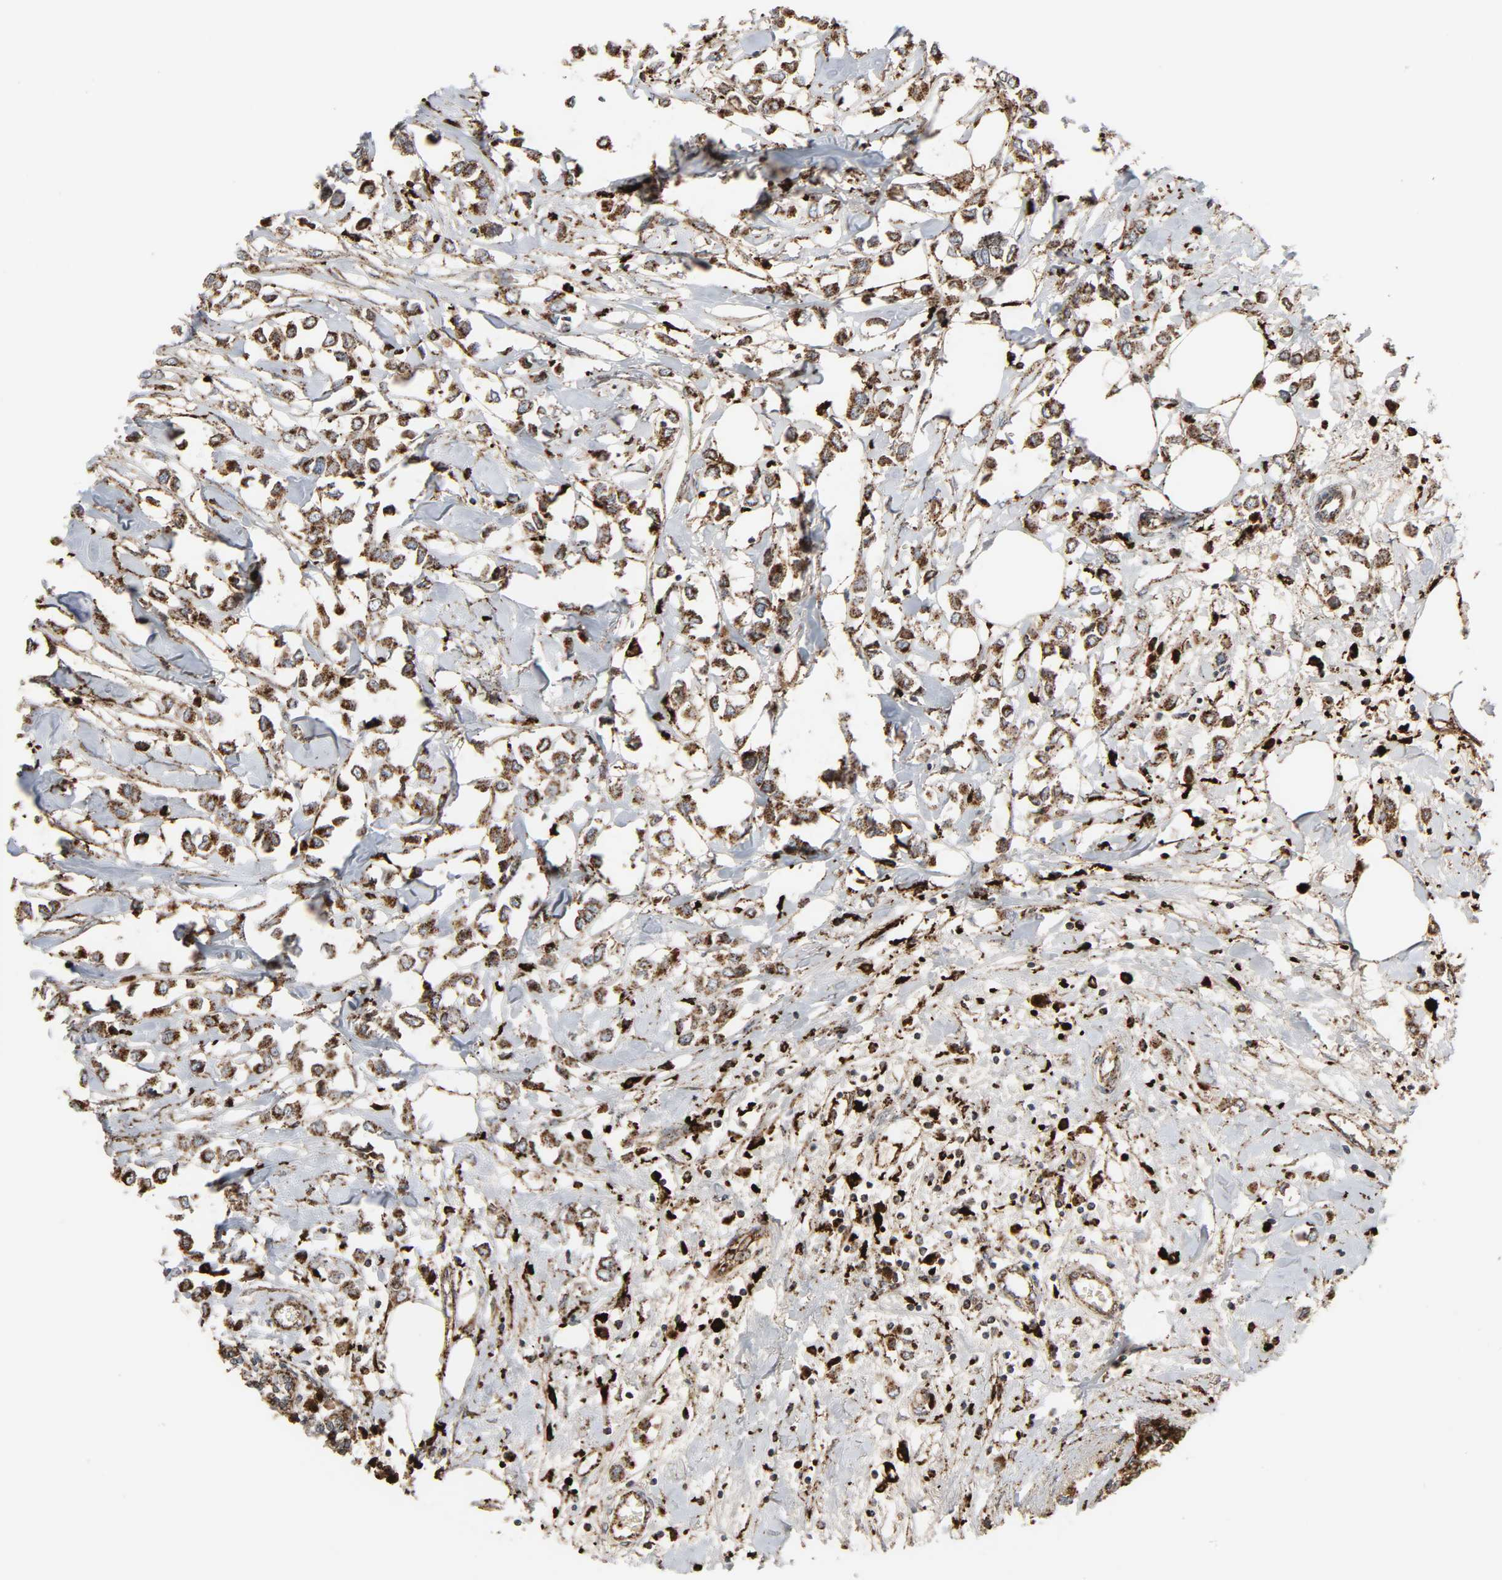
{"staining": {"intensity": "strong", "quantity": ">75%", "location": "cytoplasmic/membranous"}, "tissue": "breast cancer", "cell_type": "Tumor cells", "image_type": "cancer", "snomed": [{"axis": "morphology", "description": "Lobular carcinoma"}, {"axis": "topography", "description": "Breast"}], "caption": "A brown stain labels strong cytoplasmic/membranous positivity of a protein in human lobular carcinoma (breast) tumor cells.", "gene": "PSAP", "patient": {"sex": "female", "age": 51}}